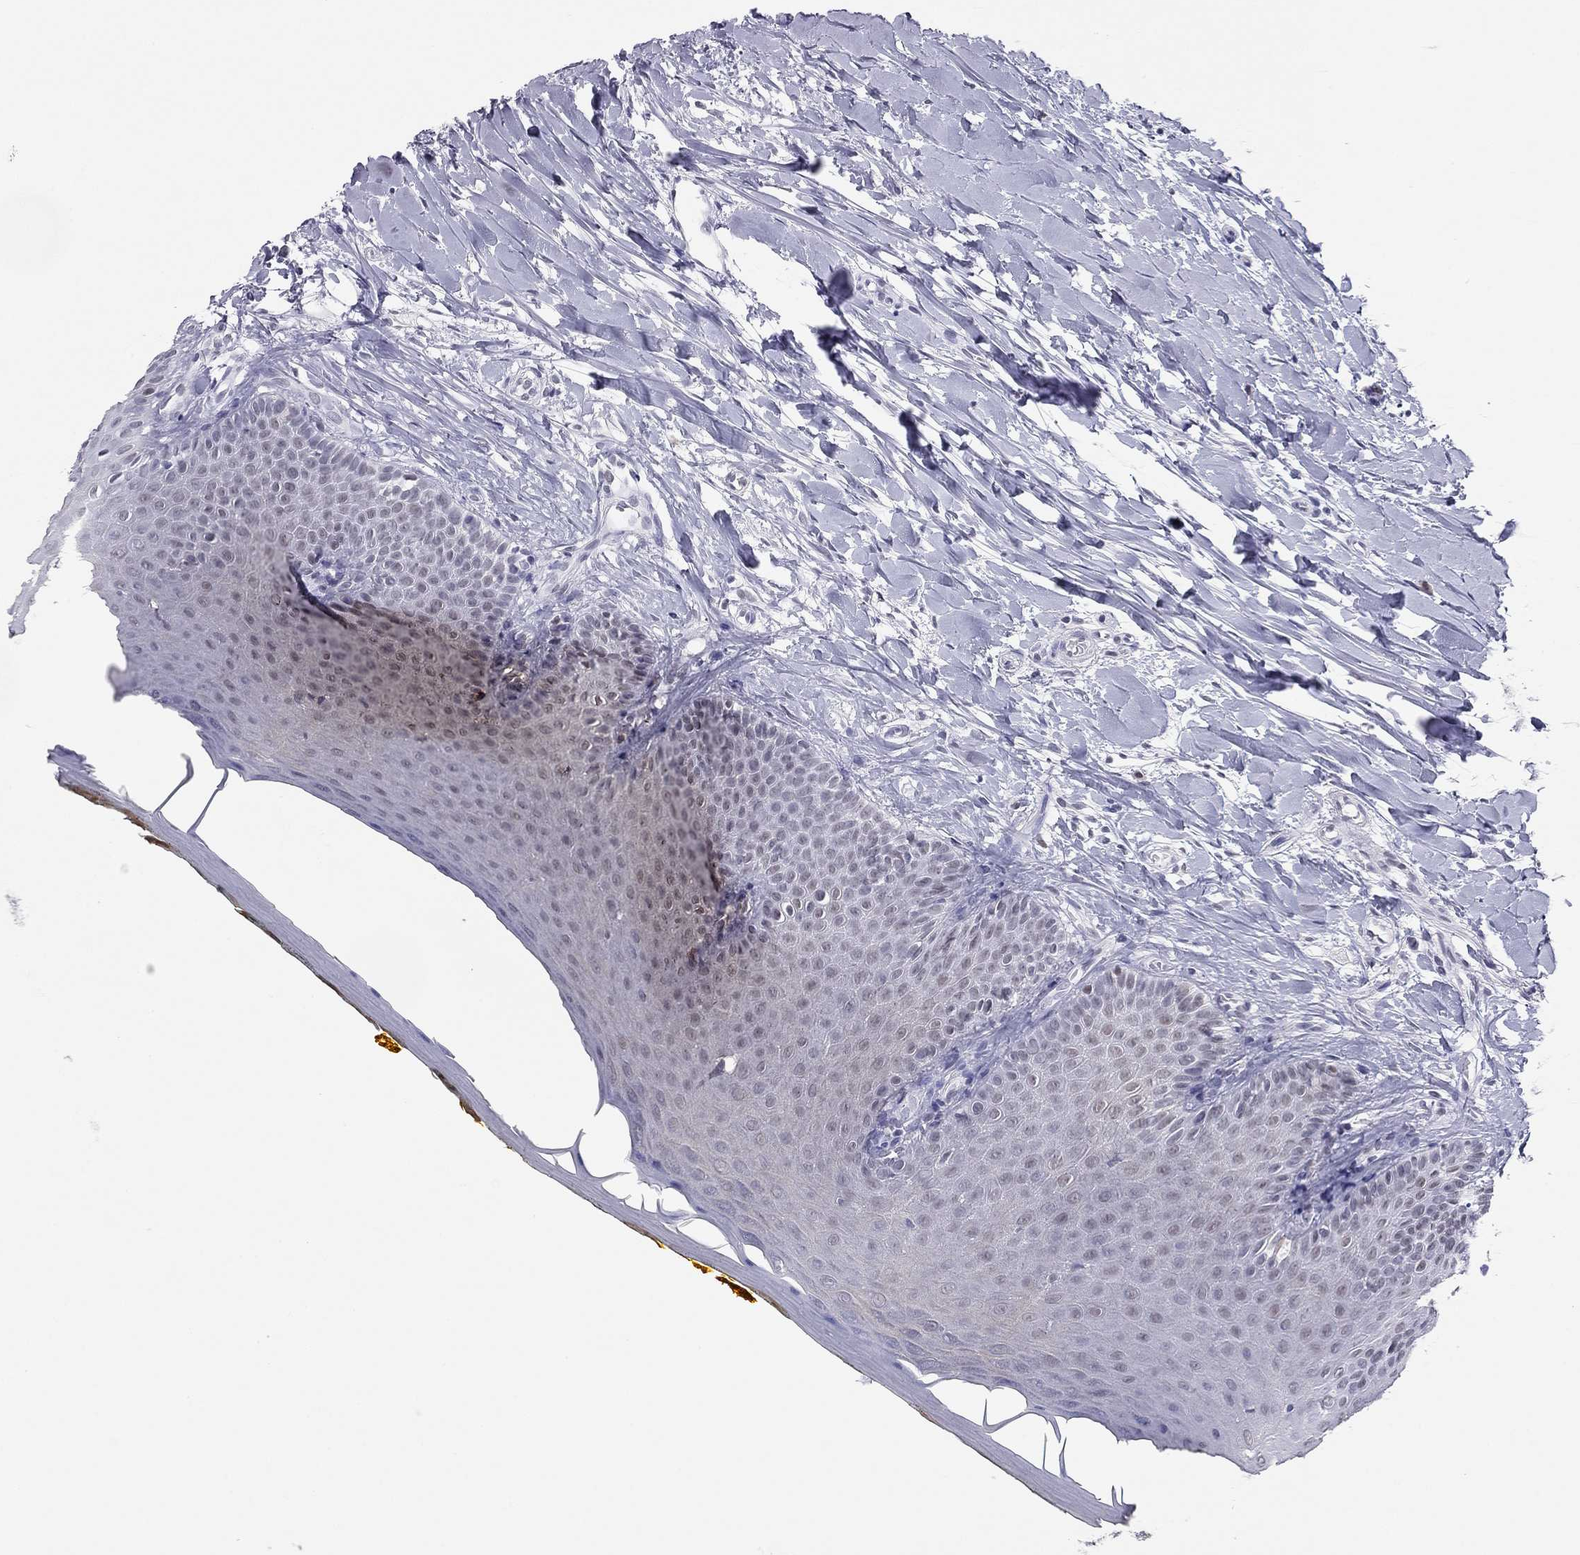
{"staining": {"intensity": "negative", "quantity": "none", "location": "none"}, "tissue": "oral mucosa", "cell_type": "Squamous epithelial cells", "image_type": "normal", "snomed": [{"axis": "morphology", "description": "Normal tissue, NOS"}, {"axis": "topography", "description": "Oral tissue"}], "caption": "IHC image of benign oral mucosa: oral mucosa stained with DAB (3,3'-diaminobenzidine) shows no significant protein expression in squamous epithelial cells. (DAB (3,3'-diaminobenzidine) immunohistochemistry (IHC), high magnification).", "gene": "DOT1L", "patient": {"sex": "female", "age": 43}}